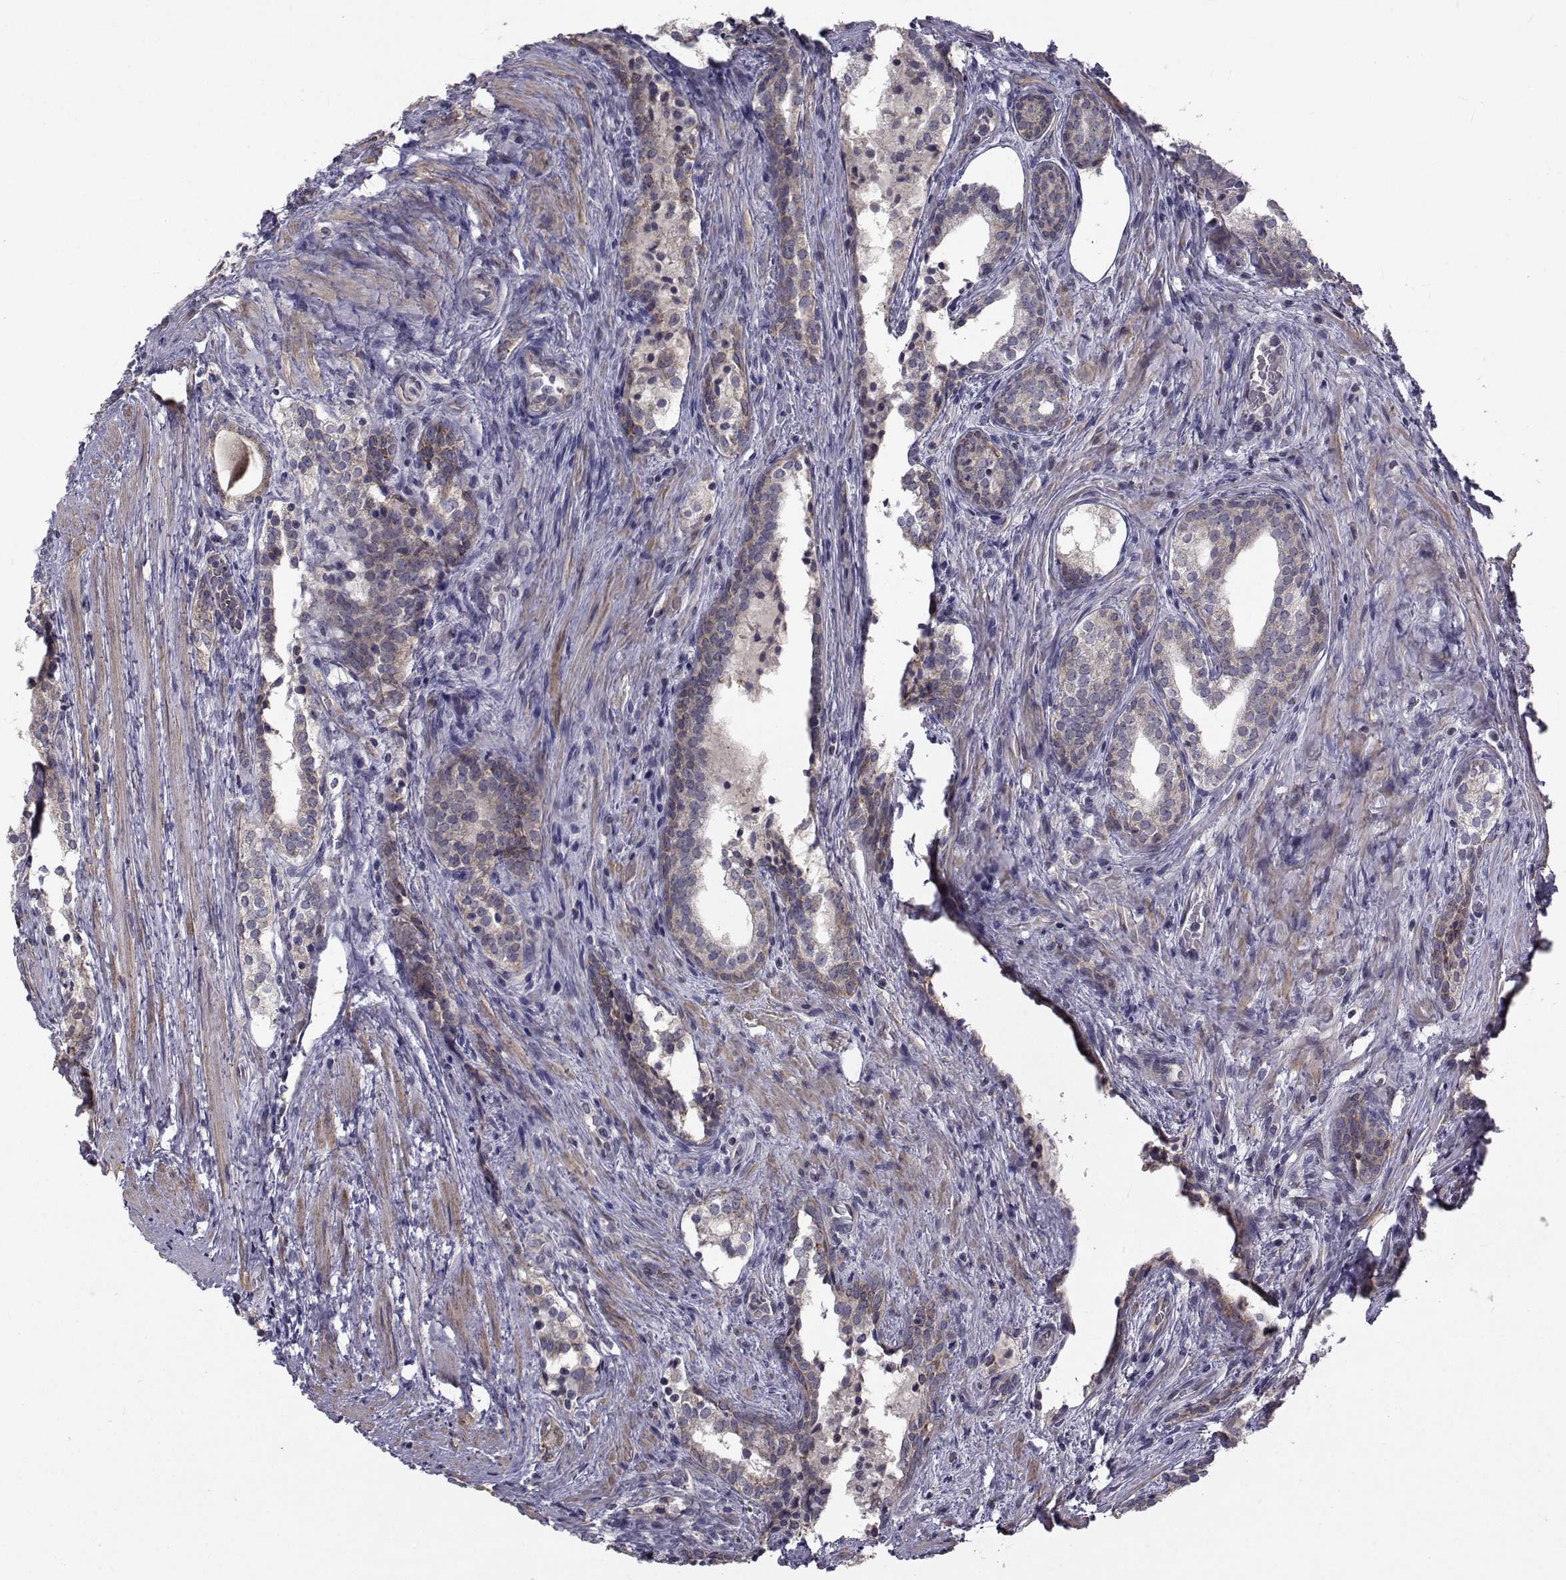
{"staining": {"intensity": "moderate", "quantity": "25%-75%", "location": "cytoplasmic/membranous"}, "tissue": "prostate cancer", "cell_type": "Tumor cells", "image_type": "cancer", "snomed": [{"axis": "morphology", "description": "Adenocarcinoma, NOS"}, {"axis": "morphology", "description": "Adenocarcinoma, High grade"}, {"axis": "topography", "description": "Prostate"}], "caption": "Immunohistochemical staining of human prostate adenocarcinoma exhibits medium levels of moderate cytoplasmic/membranous protein expression in approximately 25%-75% of tumor cells.", "gene": "FDXR", "patient": {"sex": "male", "age": 61}}